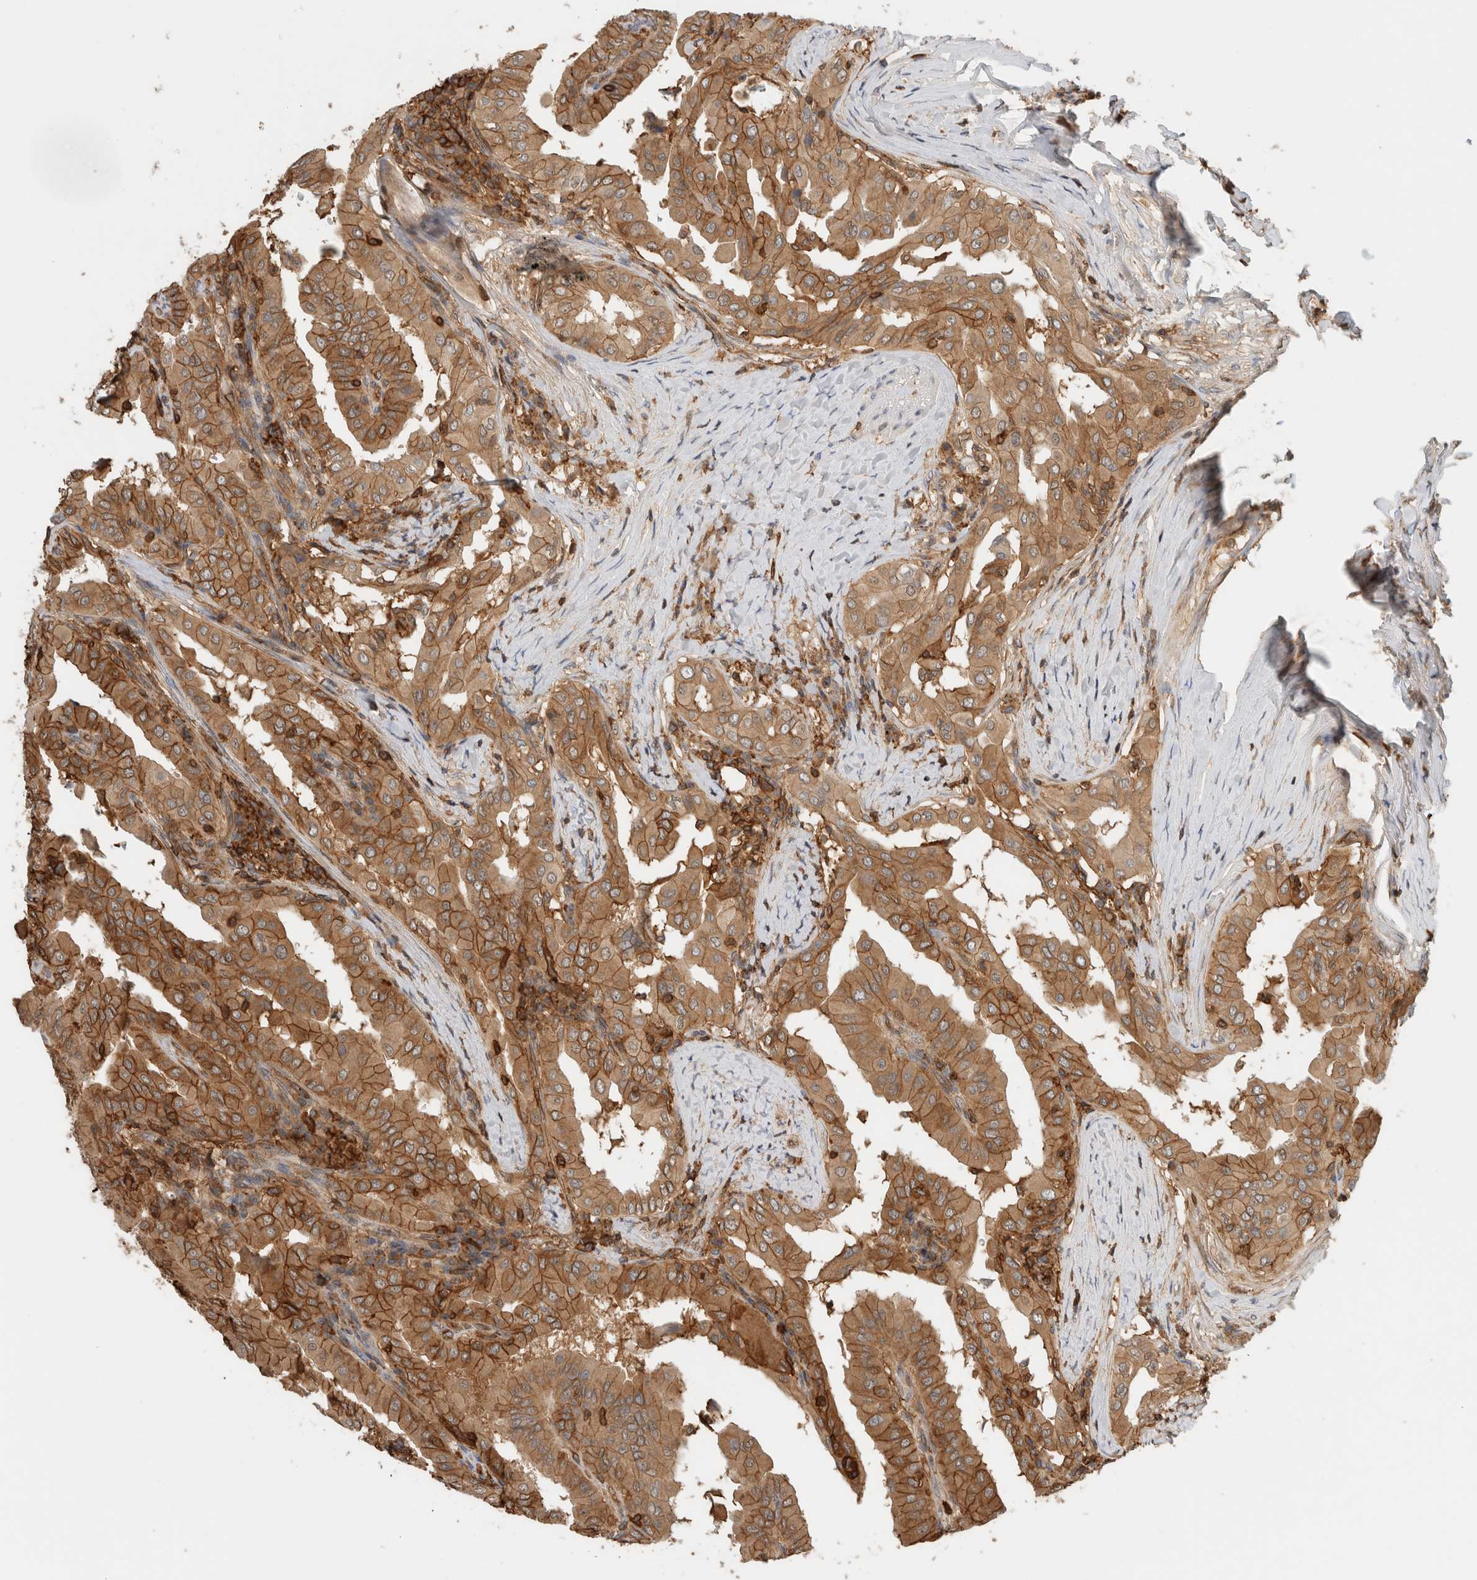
{"staining": {"intensity": "moderate", "quantity": ">75%", "location": "cytoplasmic/membranous"}, "tissue": "thyroid cancer", "cell_type": "Tumor cells", "image_type": "cancer", "snomed": [{"axis": "morphology", "description": "Papillary adenocarcinoma, NOS"}, {"axis": "topography", "description": "Thyroid gland"}], "caption": "Thyroid papillary adenocarcinoma stained for a protein shows moderate cytoplasmic/membranous positivity in tumor cells.", "gene": "PFDN4", "patient": {"sex": "male", "age": 33}}